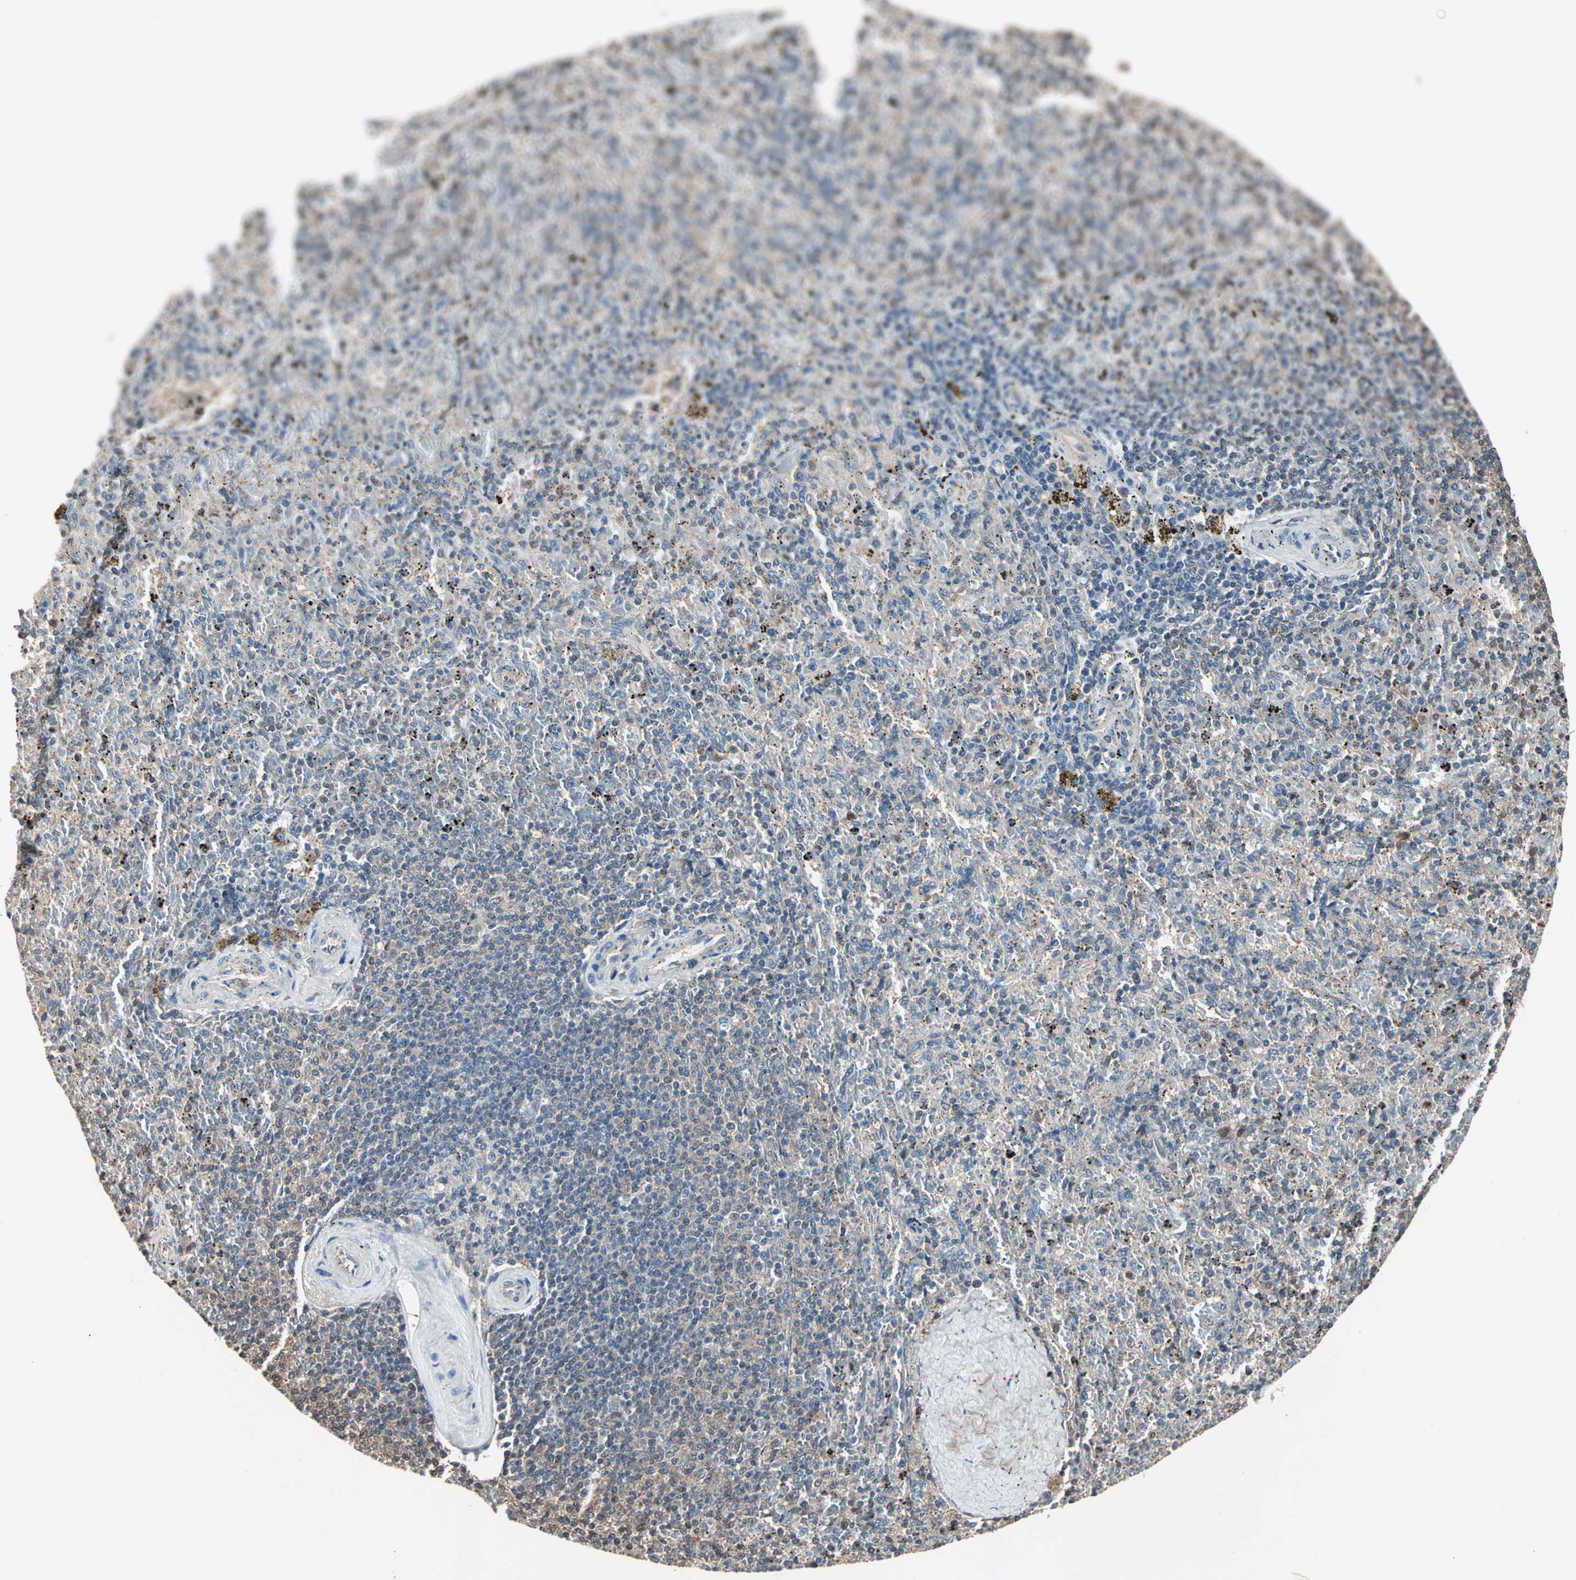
{"staining": {"intensity": "weak", "quantity": "<25%", "location": "cytoplasmic/membranous"}, "tissue": "spleen", "cell_type": "Cells in red pulp", "image_type": "normal", "snomed": [{"axis": "morphology", "description": "Normal tissue, NOS"}, {"axis": "topography", "description": "Spleen"}], "caption": "Benign spleen was stained to show a protein in brown. There is no significant staining in cells in red pulp.", "gene": "DRG2", "patient": {"sex": "female", "age": 43}}